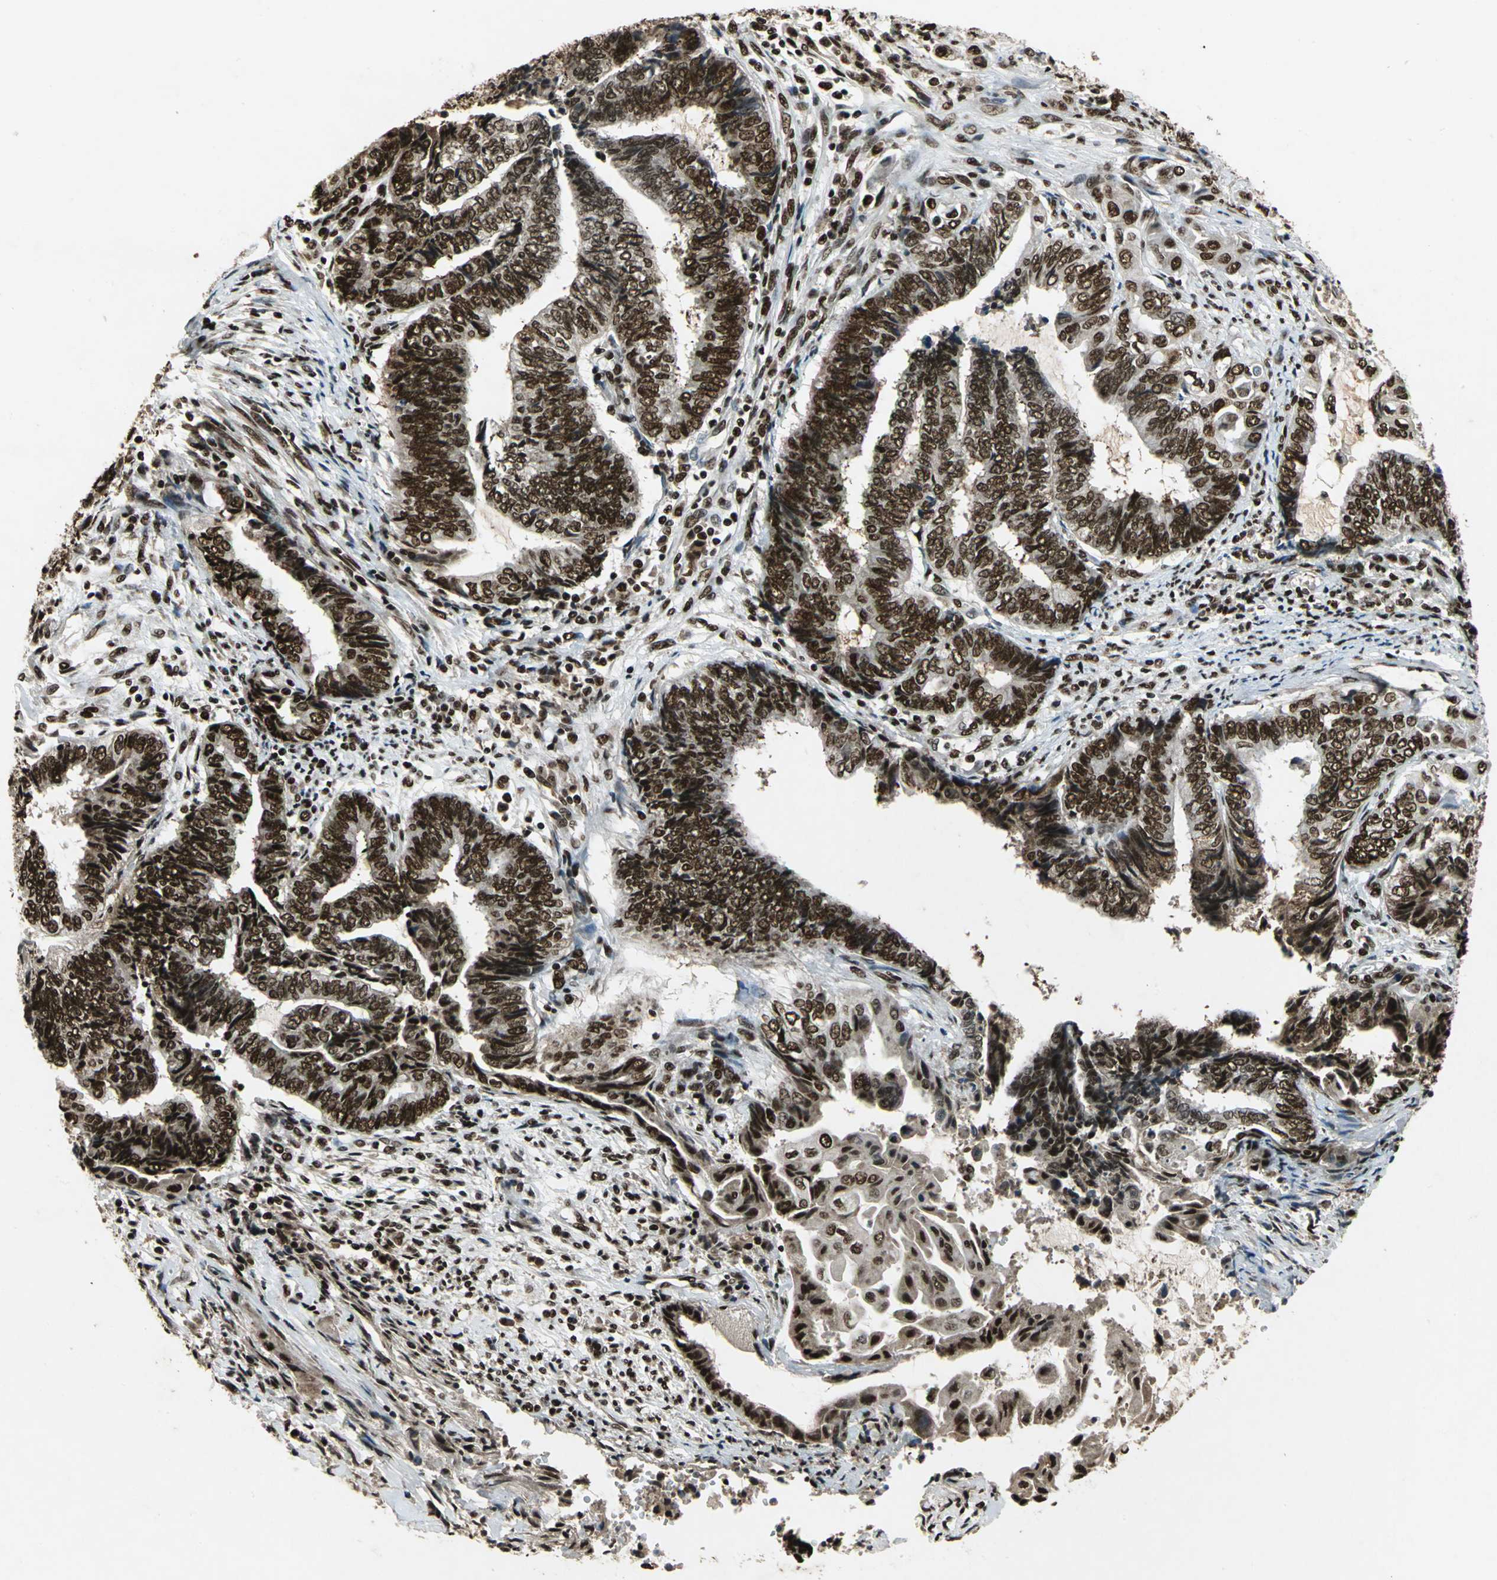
{"staining": {"intensity": "strong", "quantity": ">75%", "location": "cytoplasmic/membranous"}, "tissue": "endometrial cancer", "cell_type": "Tumor cells", "image_type": "cancer", "snomed": [{"axis": "morphology", "description": "Adenocarcinoma, NOS"}, {"axis": "topography", "description": "Uterus"}, {"axis": "topography", "description": "Endometrium"}], "caption": "The photomicrograph displays staining of endometrial cancer, revealing strong cytoplasmic/membranous protein expression (brown color) within tumor cells.", "gene": "MTA2", "patient": {"sex": "female", "age": 70}}